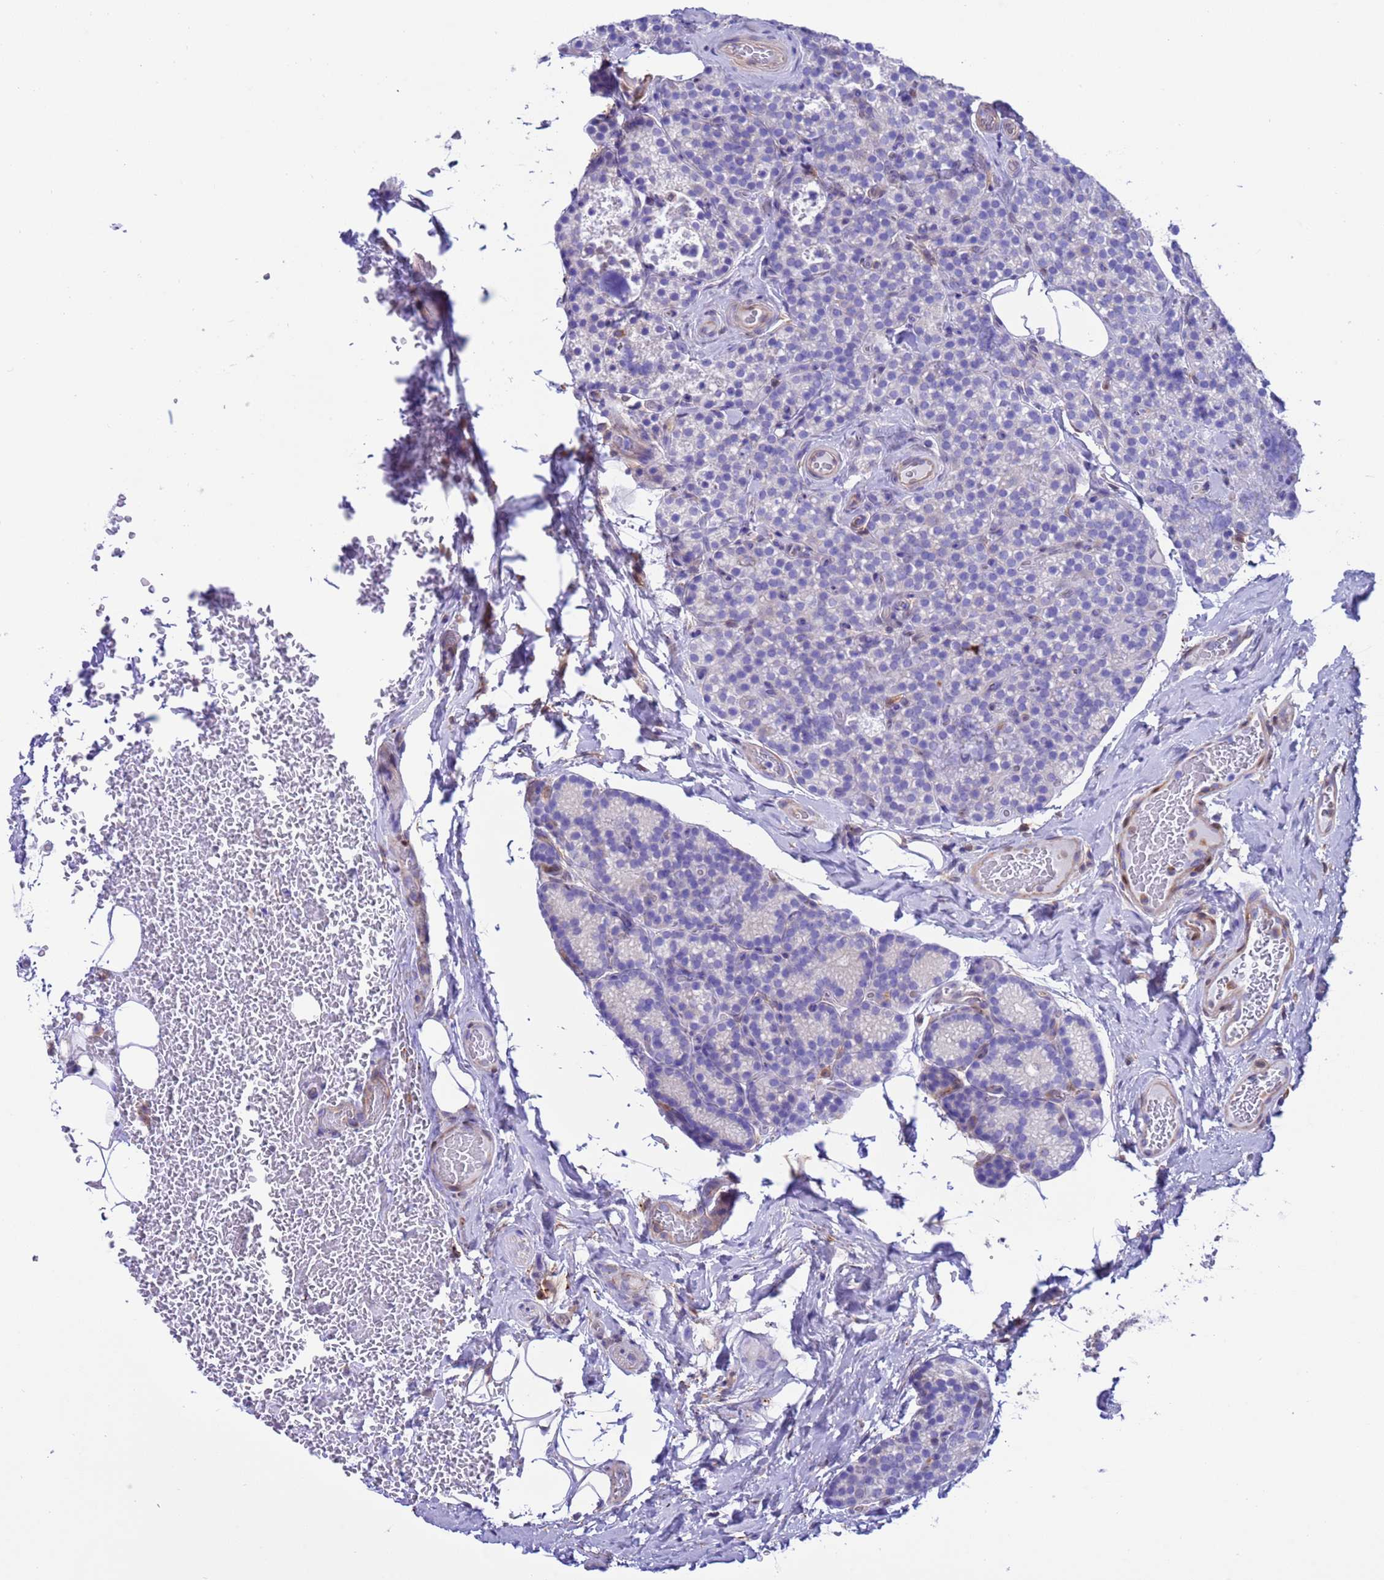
{"staining": {"intensity": "negative", "quantity": "none", "location": "none"}, "tissue": "parathyroid gland", "cell_type": "Glandular cells", "image_type": "normal", "snomed": [{"axis": "morphology", "description": "Normal tissue, NOS"}, {"axis": "topography", "description": "Parathyroid gland"}], "caption": "High magnification brightfield microscopy of normal parathyroid gland stained with DAB (brown) and counterstained with hematoxylin (blue): glandular cells show no significant positivity. (Brightfield microscopy of DAB (3,3'-diaminobenzidine) IHC at high magnification).", "gene": "C6orf47", "patient": {"sex": "female", "age": 45}}